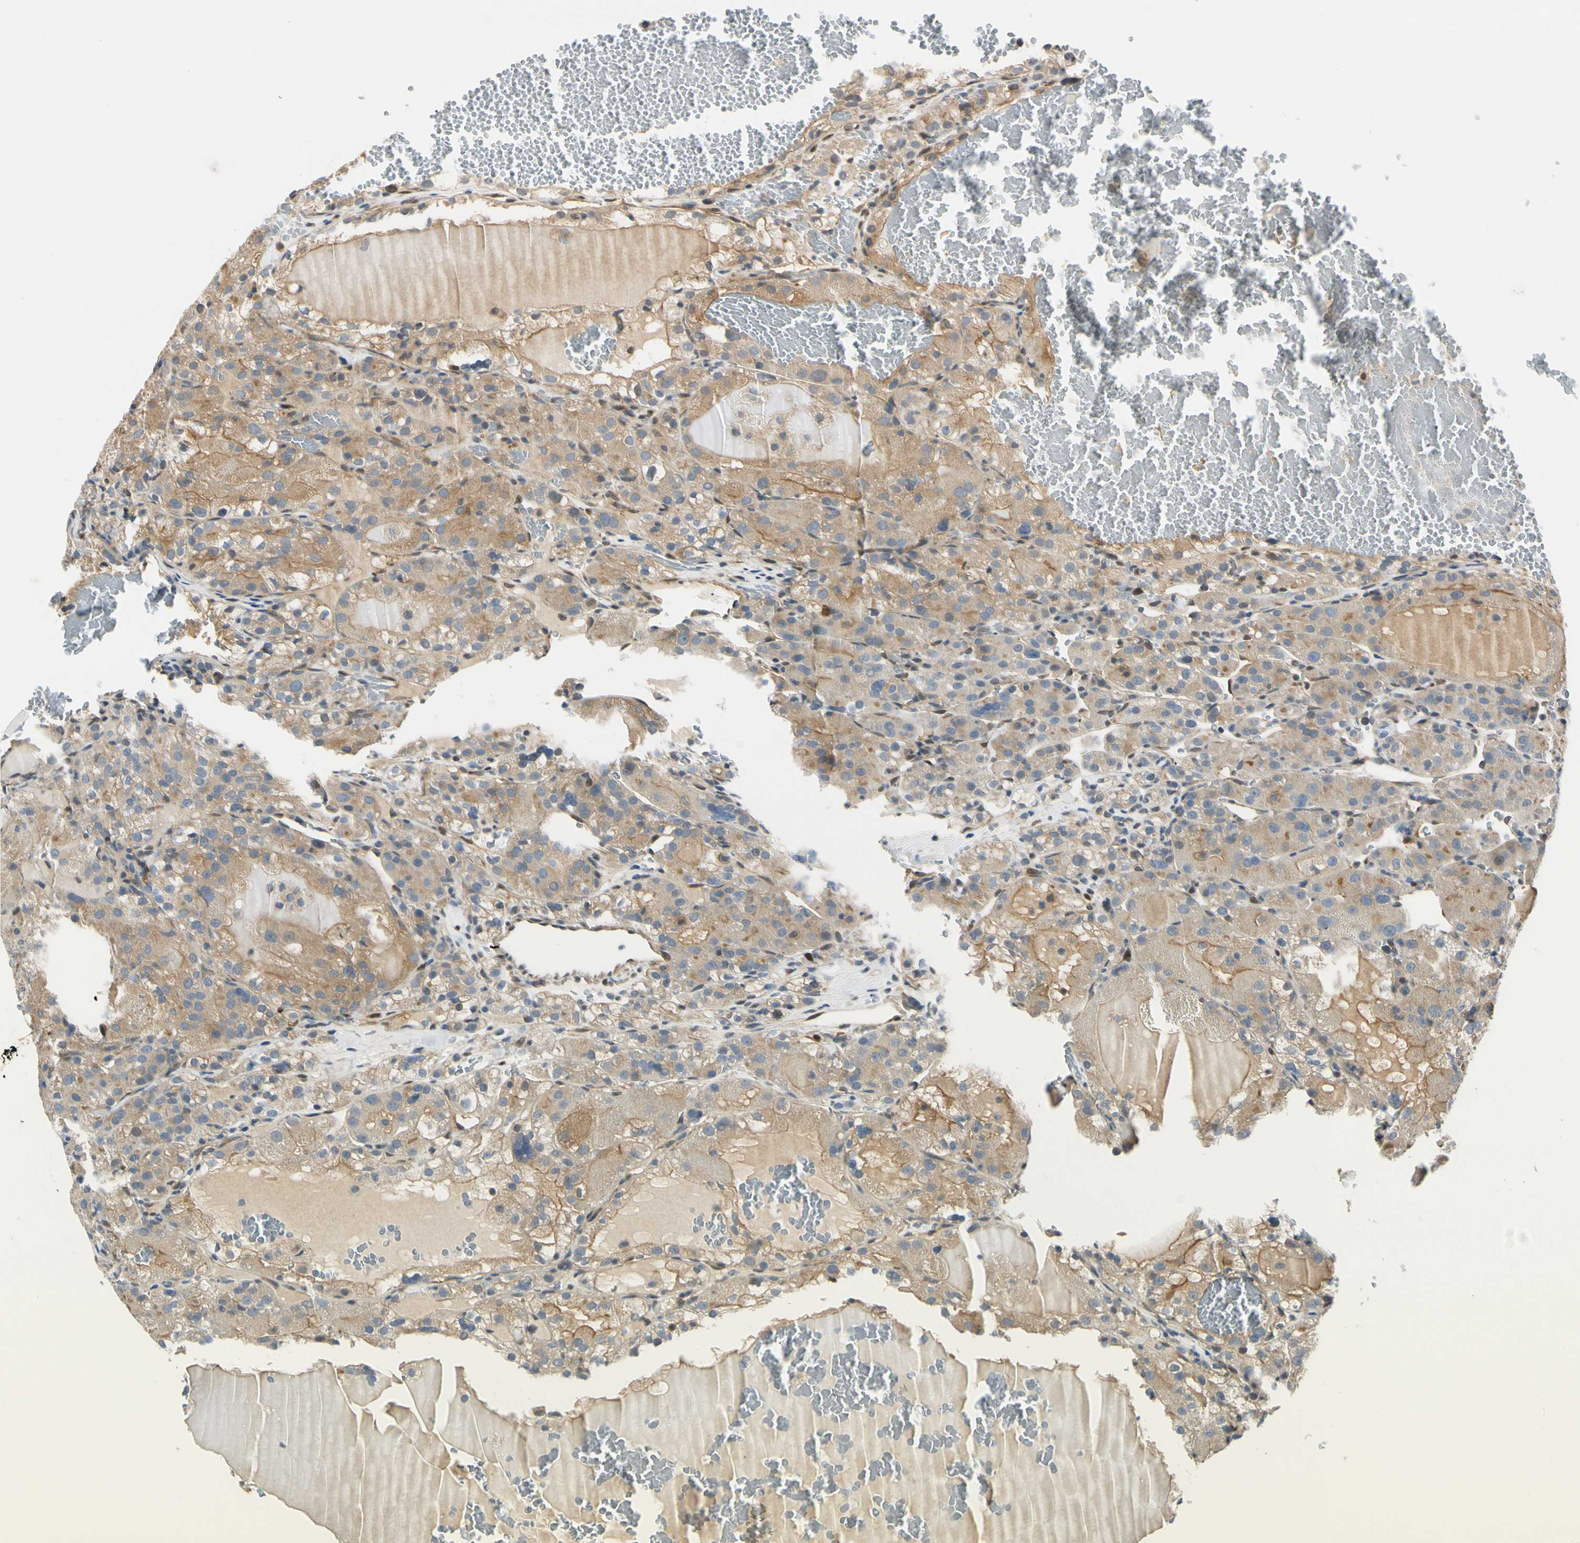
{"staining": {"intensity": "weak", "quantity": ">75%", "location": "cytoplasmic/membranous"}, "tissue": "renal cancer", "cell_type": "Tumor cells", "image_type": "cancer", "snomed": [{"axis": "morphology", "description": "Normal tissue, NOS"}, {"axis": "morphology", "description": "Adenocarcinoma, NOS"}, {"axis": "topography", "description": "Kidney"}], "caption": "High-power microscopy captured an IHC micrograph of renal adenocarcinoma, revealing weak cytoplasmic/membranous staining in approximately >75% of tumor cells.", "gene": "RASGRF1", "patient": {"sex": "male", "age": 61}}